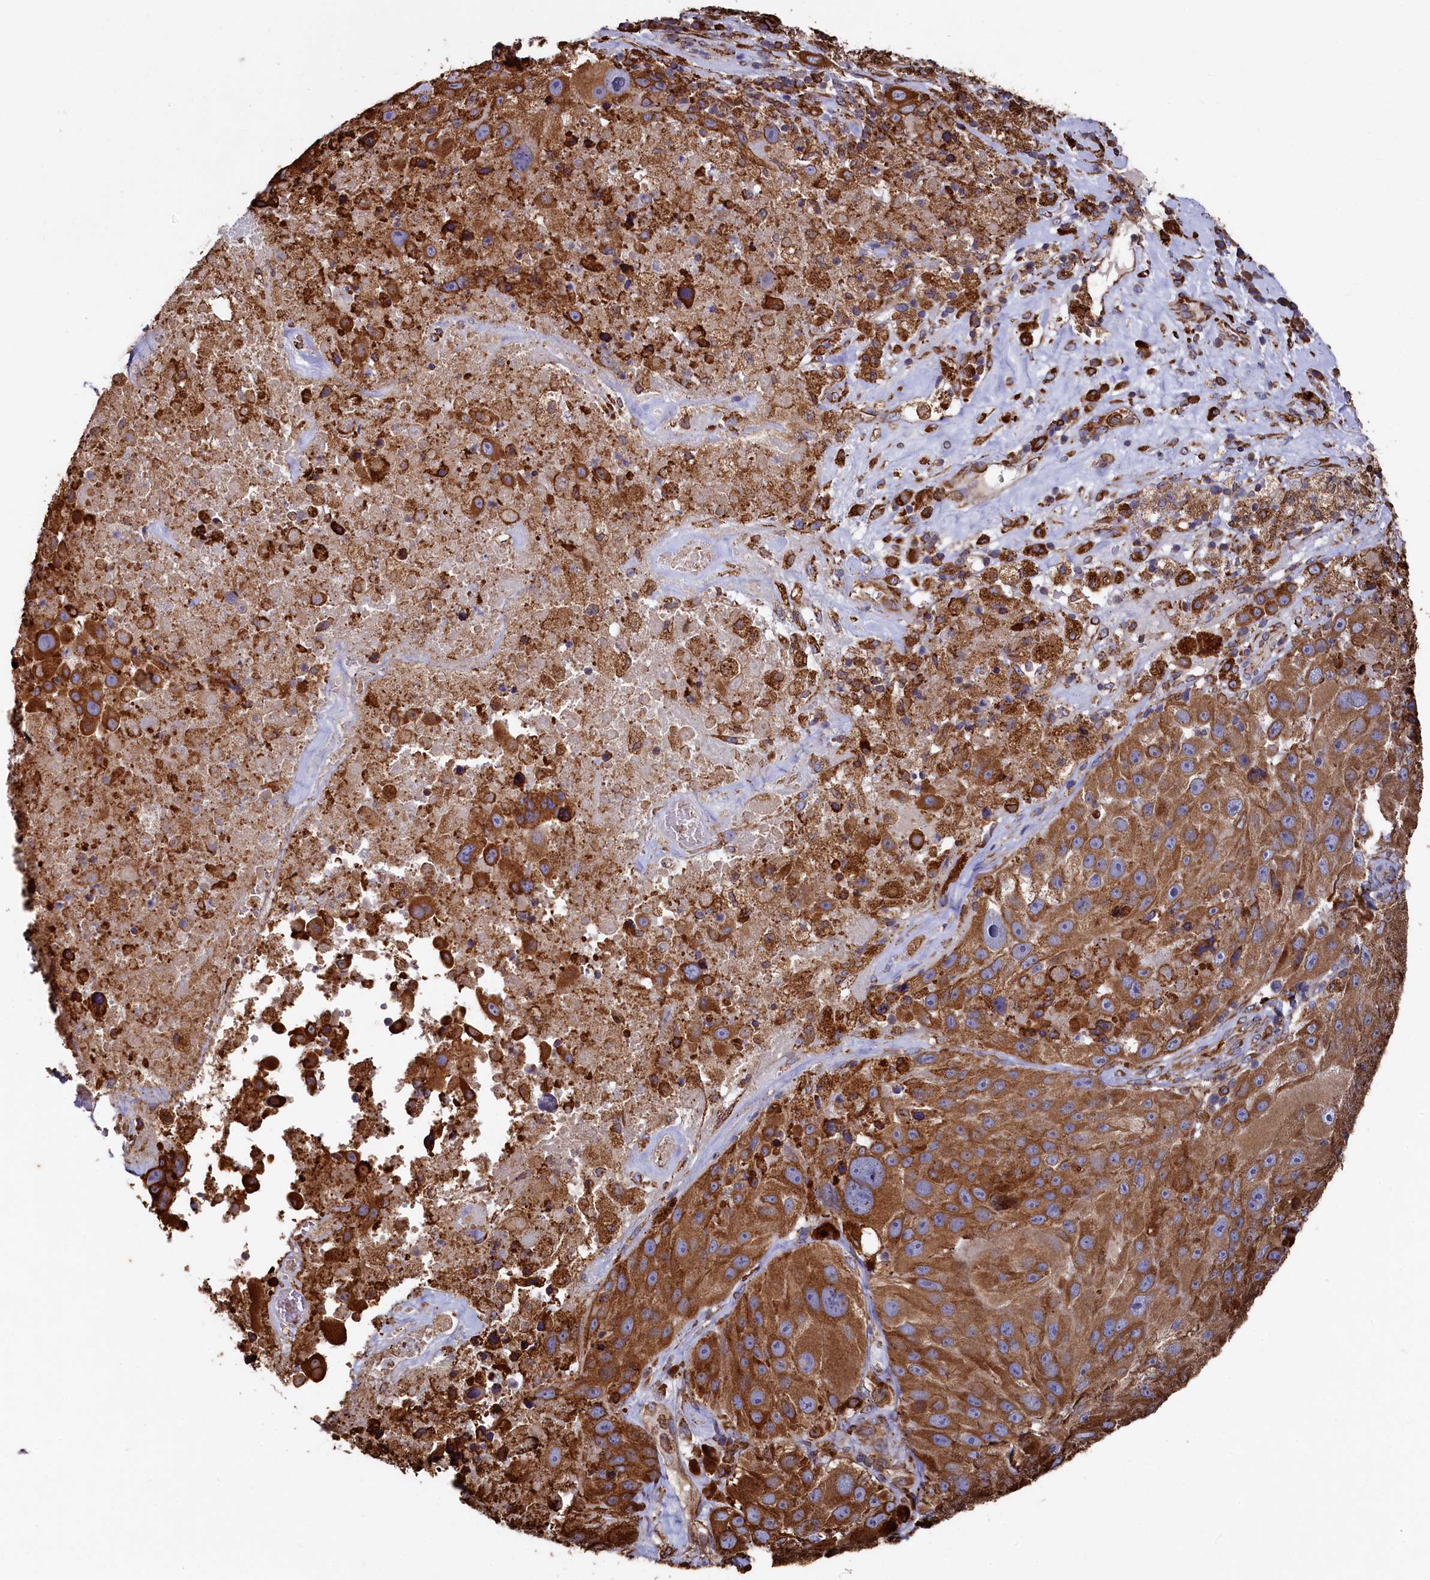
{"staining": {"intensity": "strong", "quantity": ">75%", "location": "cytoplasmic/membranous"}, "tissue": "melanoma", "cell_type": "Tumor cells", "image_type": "cancer", "snomed": [{"axis": "morphology", "description": "Malignant melanoma, Metastatic site"}, {"axis": "topography", "description": "Lymph node"}], "caption": "Malignant melanoma (metastatic site) tissue exhibits strong cytoplasmic/membranous expression in about >75% of tumor cells, visualized by immunohistochemistry. (Stains: DAB (3,3'-diaminobenzidine) in brown, nuclei in blue, Microscopy: brightfield microscopy at high magnification).", "gene": "NEURL1B", "patient": {"sex": "male", "age": 62}}